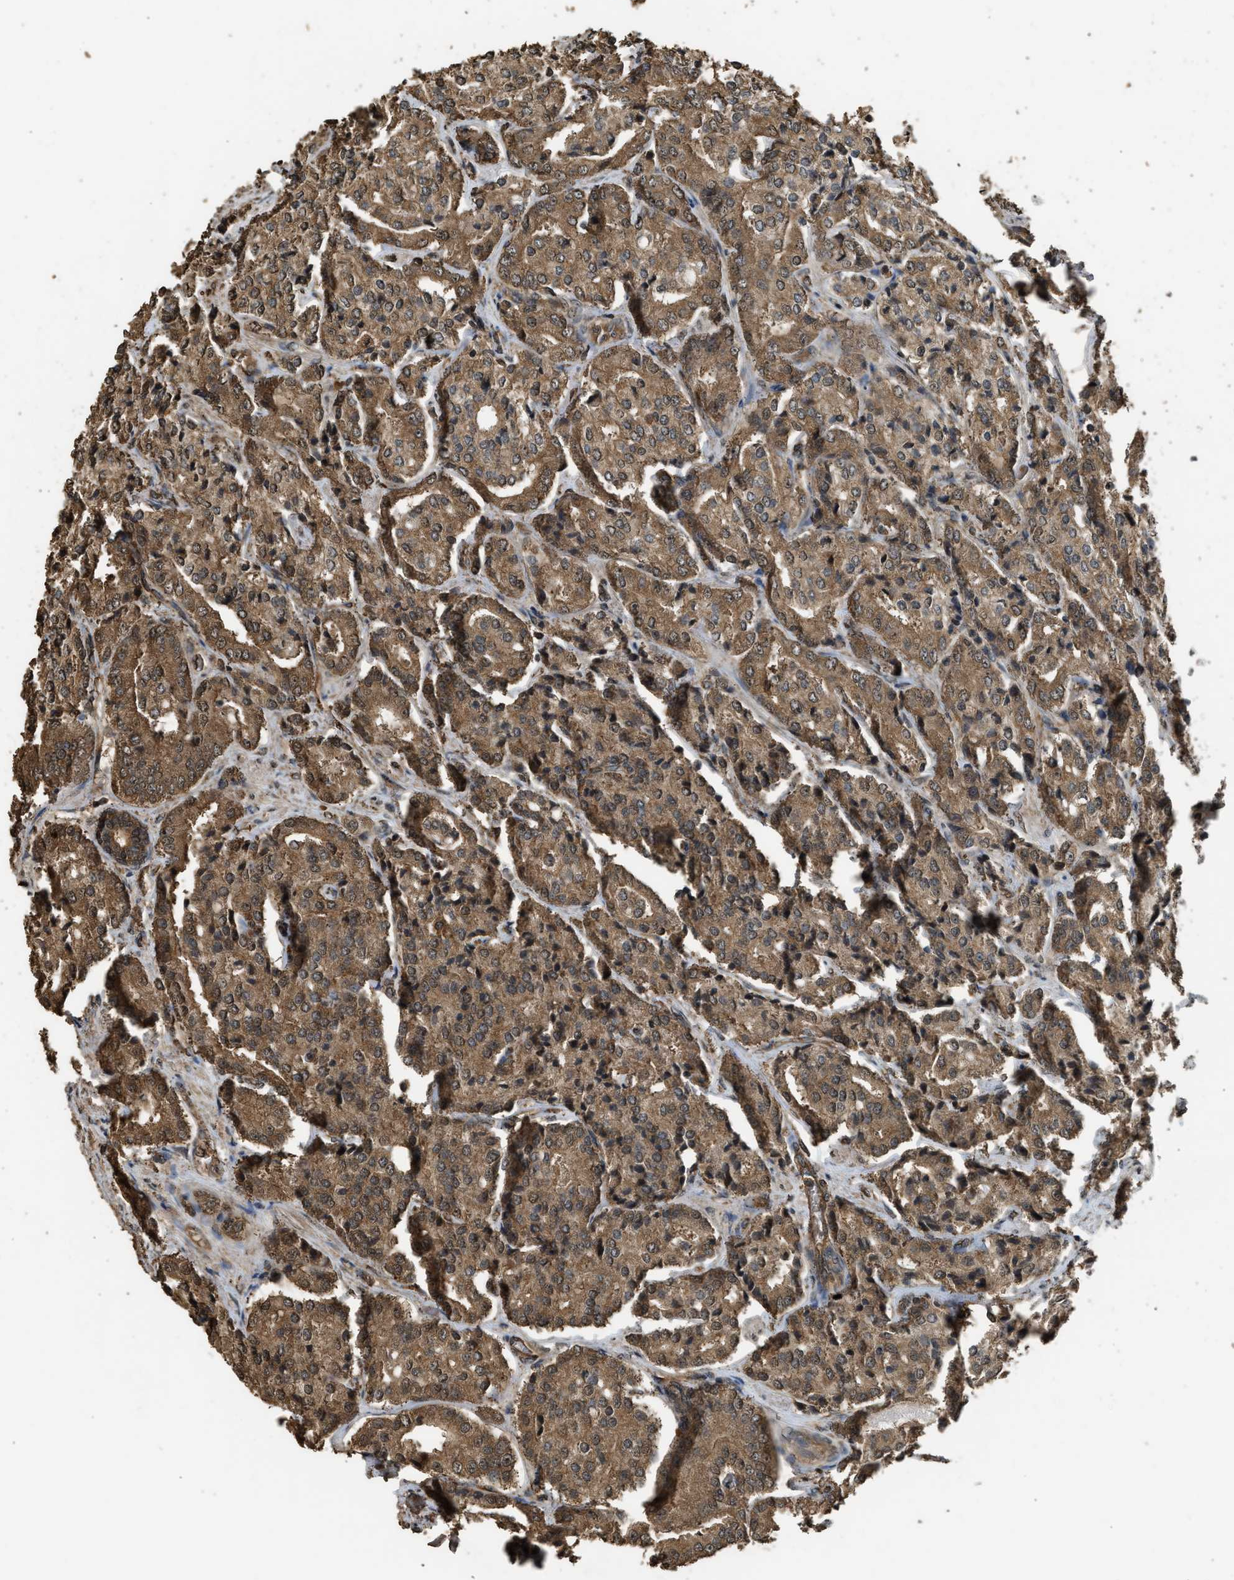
{"staining": {"intensity": "moderate", "quantity": ">75%", "location": "cytoplasmic/membranous"}, "tissue": "prostate cancer", "cell_type": "Tumor cells", "image_type": "cancer", "snomed": [{"axis": "morphology", "description": "Adenocarcinoma, High grade"}, {"axis": "topography", "description": "Prostate"}], "caption": "Protein staining displays moderate cytoplasmic/membranous expression in about >75% of tumor cells in adenocarcinoma (high-grade) (prostate).", "gene": "MYBL2", "patient": {"sex": "male", "age": 65}}